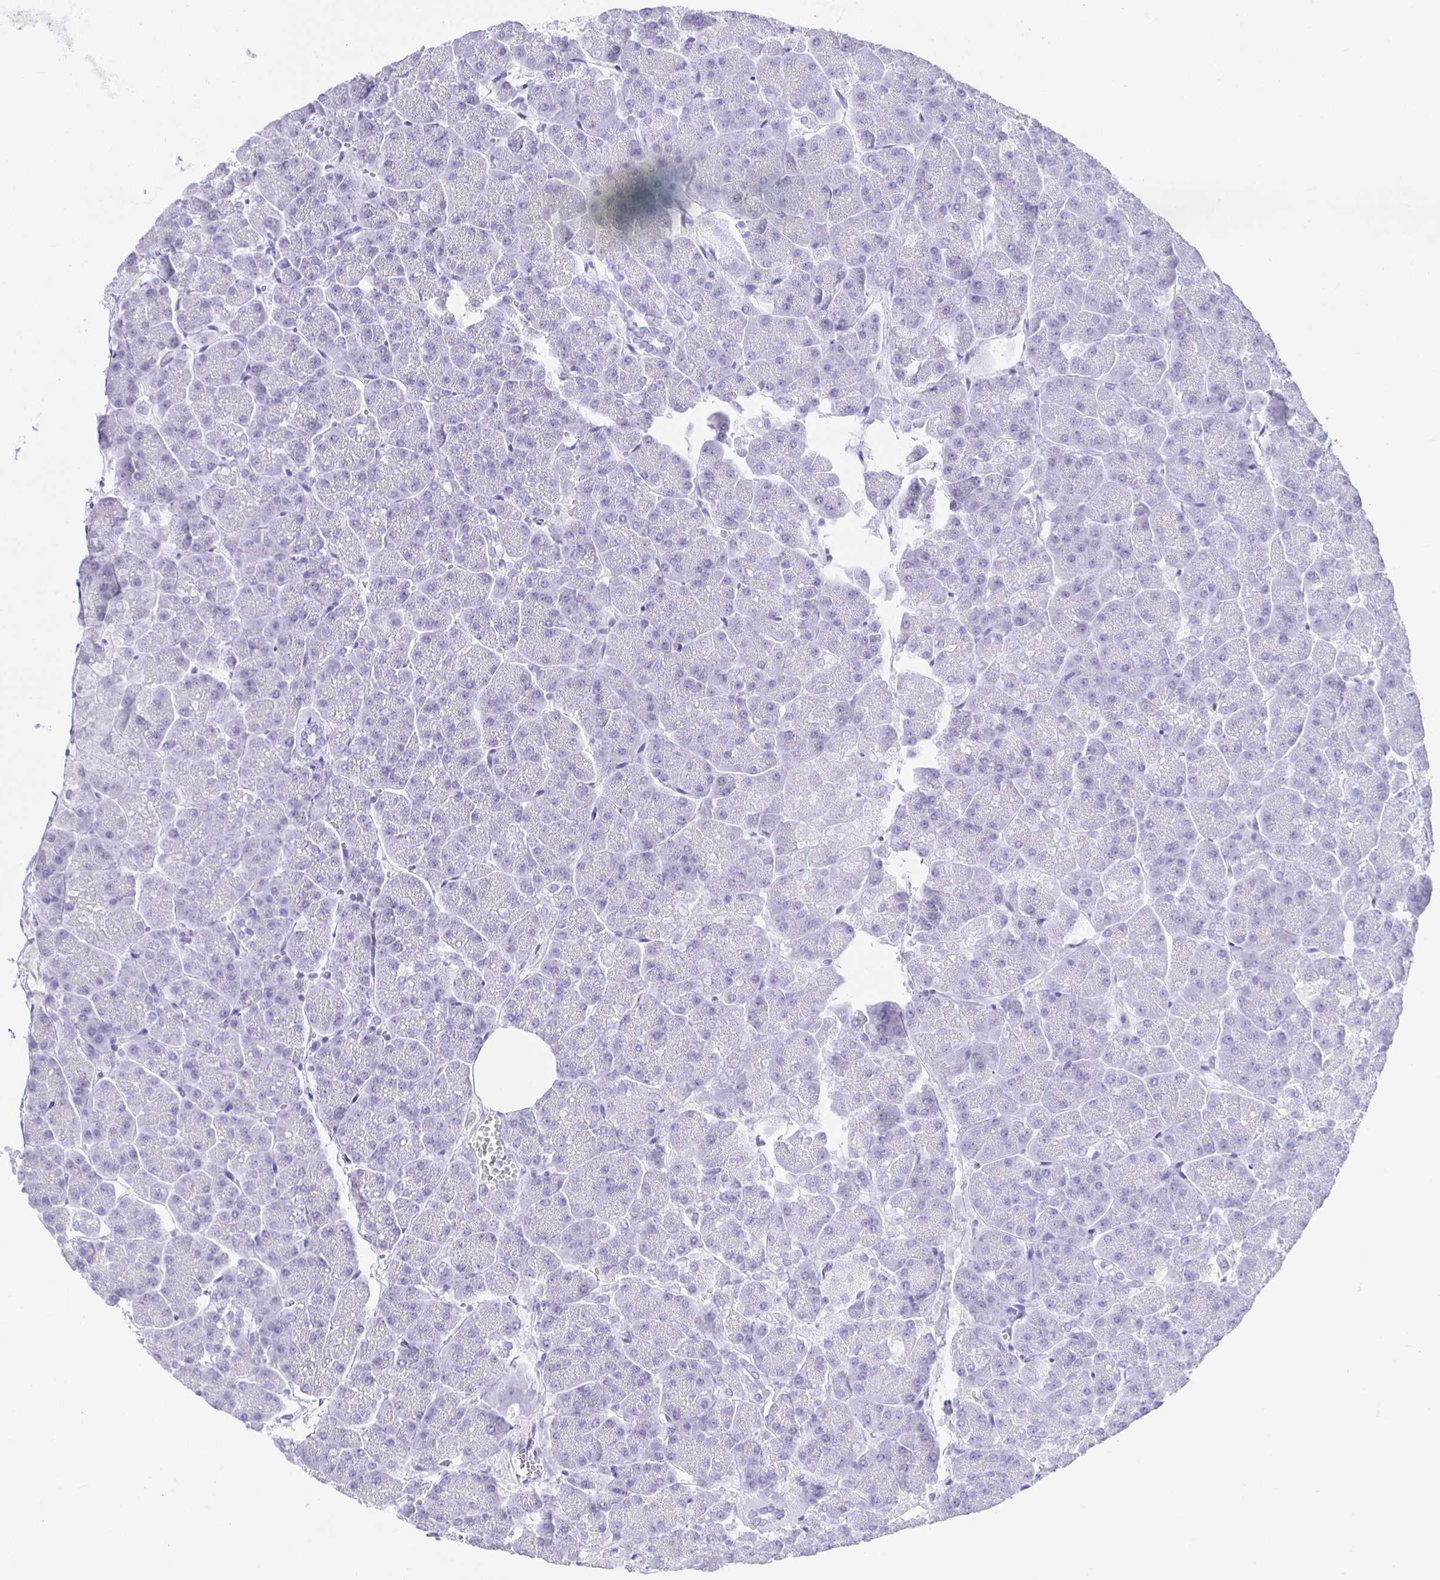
{"staining": {"intensity": "negative", "quantity": "none", "location": "none"}, "tissue": "pancreas", "cell_type": "Exocrine glandular cells", "image_type": "normal", "snomed": [{"axis": "morphology", "description": "Normal tissue, NOS"}, {"axis": "topography", "description": "Pancreas"}, {"axis": "topography", "description": "Peripheral nerve tissue"}], "caption": "Exocrine glandular cells show no significant protein staining in unremarkable pancreas.", "gene": "CHAT", "patient": {"sex": "male", "age": 54}}